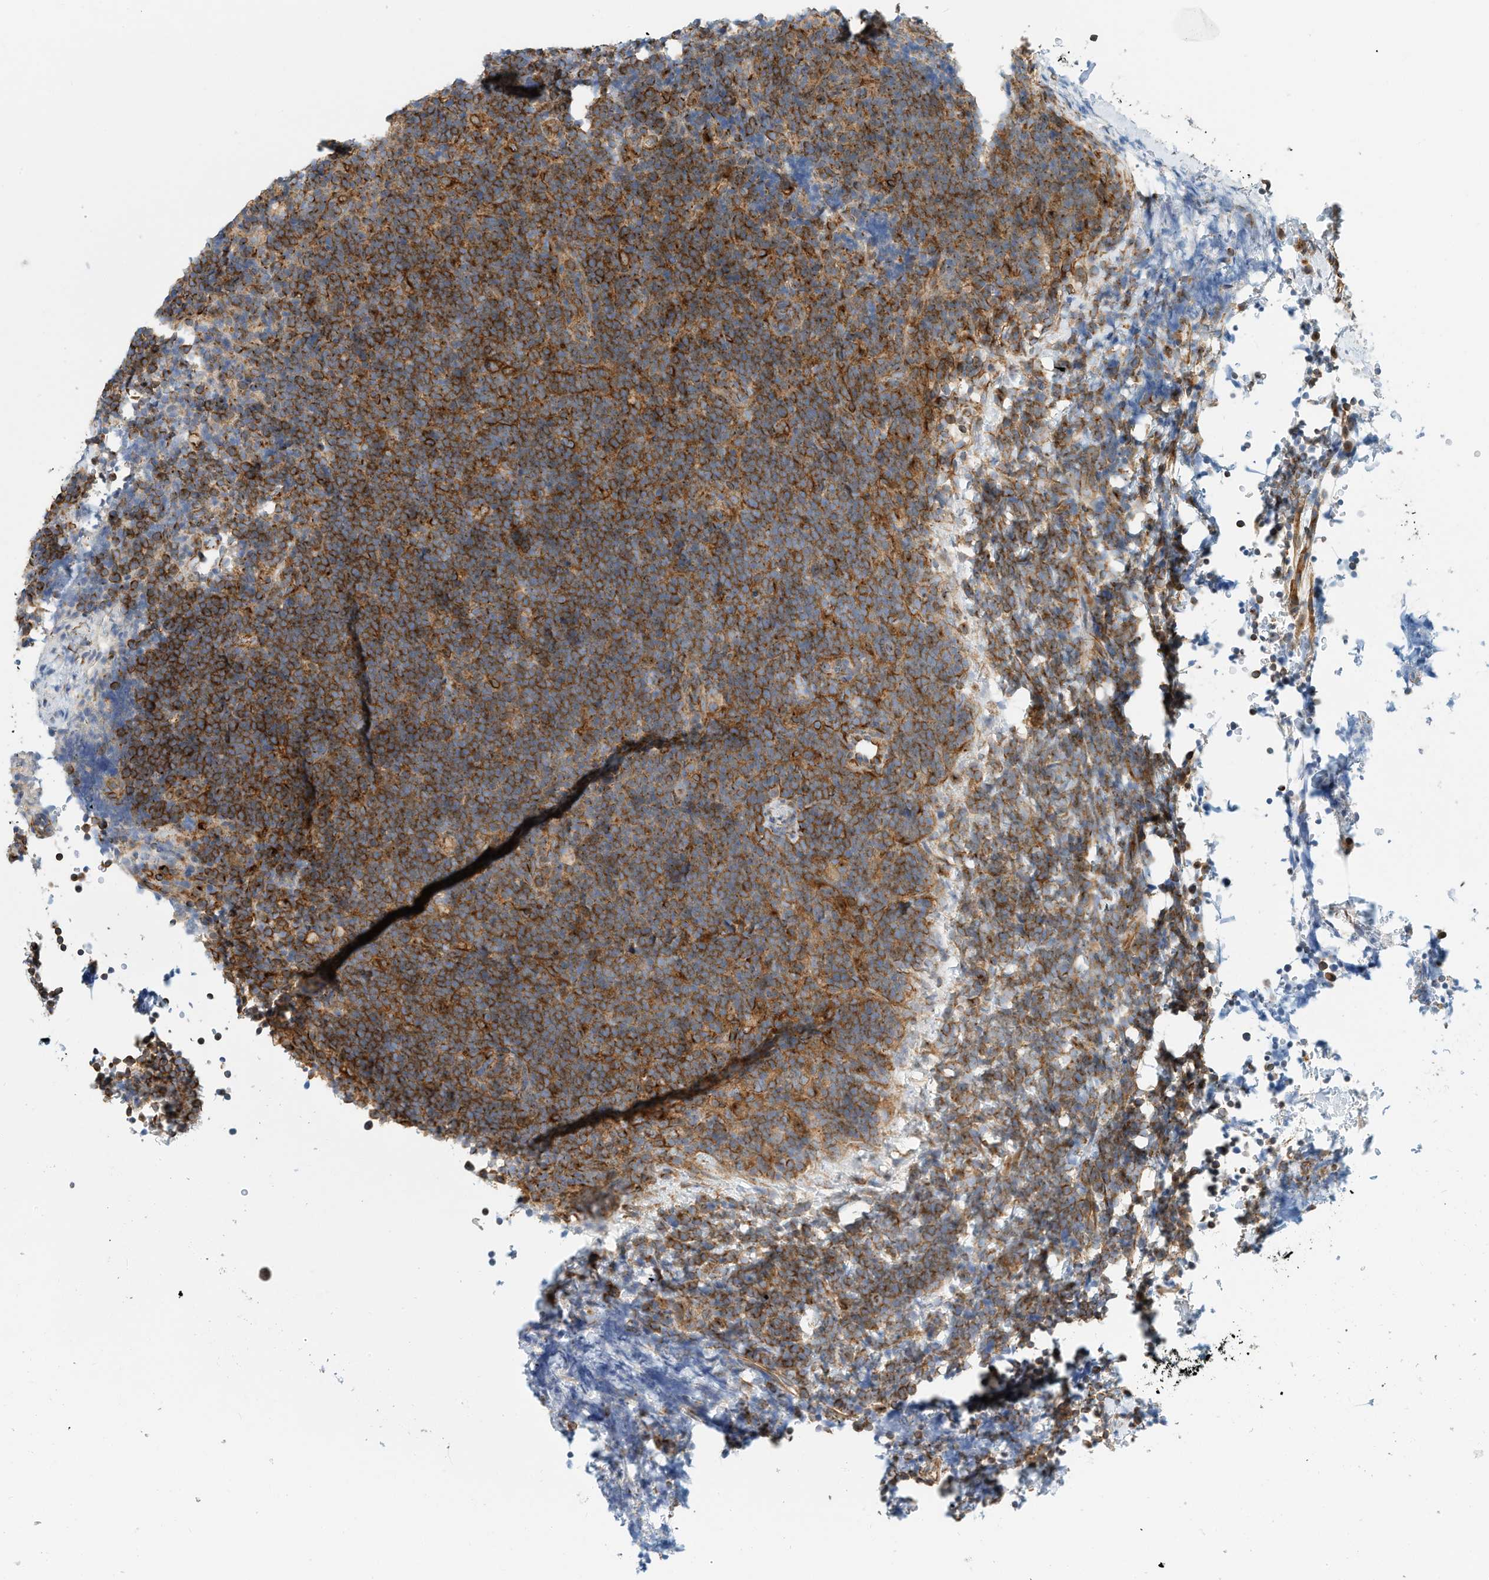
{"staining": {"intensity": "moderate", "quantity": ">75%", "location": "cytoplasmic/membranous"}, "tissue": "lymphoma", "cell_type": "Tumor cells", "image_type": "cancer", "snomed": [{"axis": "morphology", "description": "Malignant lymphoma, non-Hodgkin's type, High grade"}, {"axis": "topography", "description": "Lymph node"}], "caption": "A medium amount of moderate cytoplasmic/membranous expression is identified in about >75% of tumor cells in malignant lymphoma, non-Hodgkin's type (high-grade) tissue.", "gene": "MICAL1", "patient": {"sex": "male", "age": 13}}